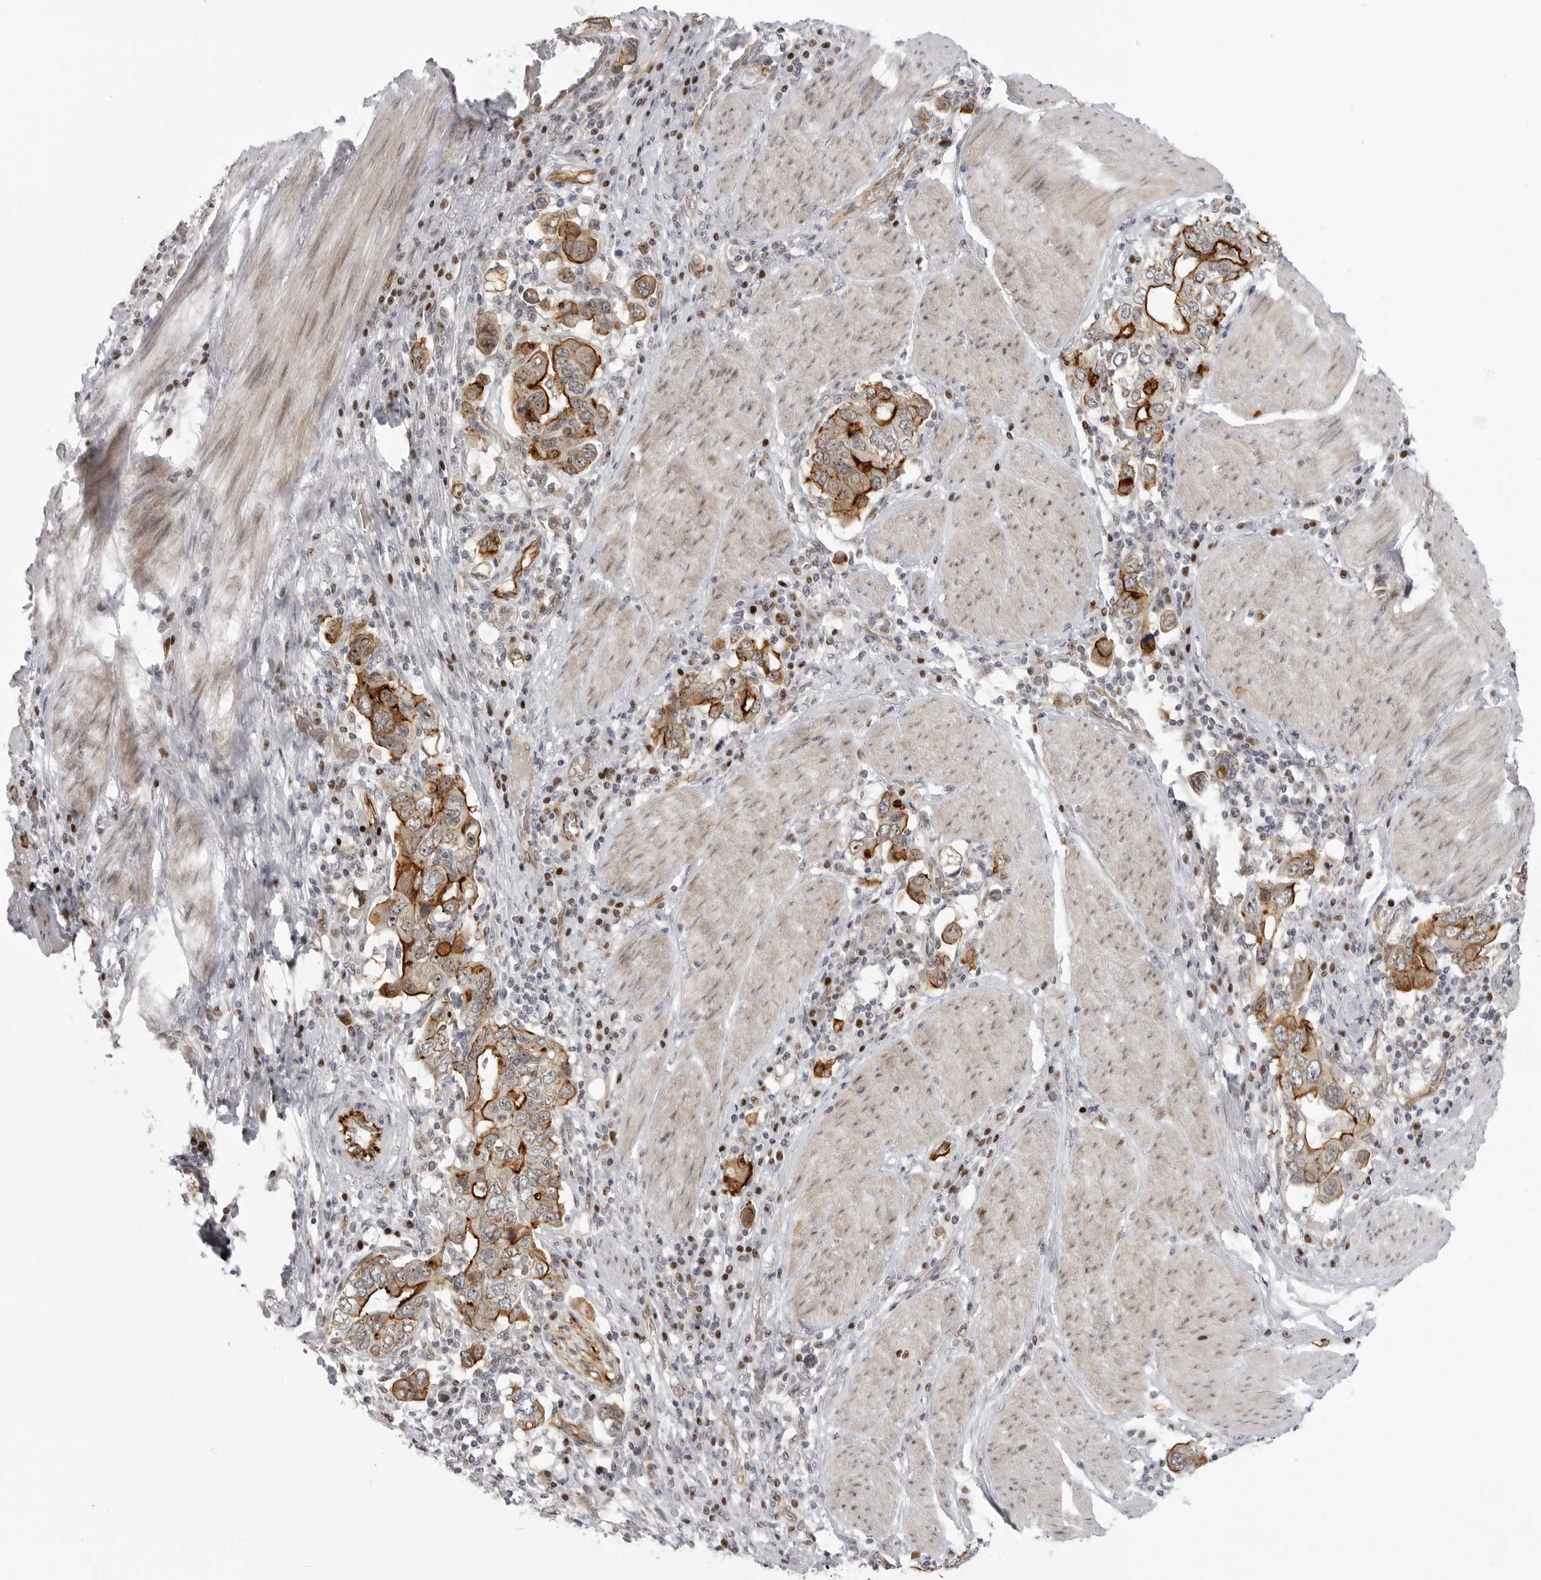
{"staining": {"intensity": "strong", "quantity": "25%-75%", "location": "cytoplasmic/membranous"}, "tissue": "stomach cancer", "cell_type": "Tumor cells", "image_type": "cancer", "snomed": [{"axis": "morphology", "description": "Adenocarcinoma, NOS"}, {"axis": "topography", "description": "Stomach, upper"}], "caption": "Immunohistochemical staining of stomach cancer (adenocarcinoma) displays high levels of strong cytoplasmic/membranous staining in approximately 25%-75% of tumor cells.", "gene": "CEP295NL", "patient": {"sex": "male", "age": 62}}